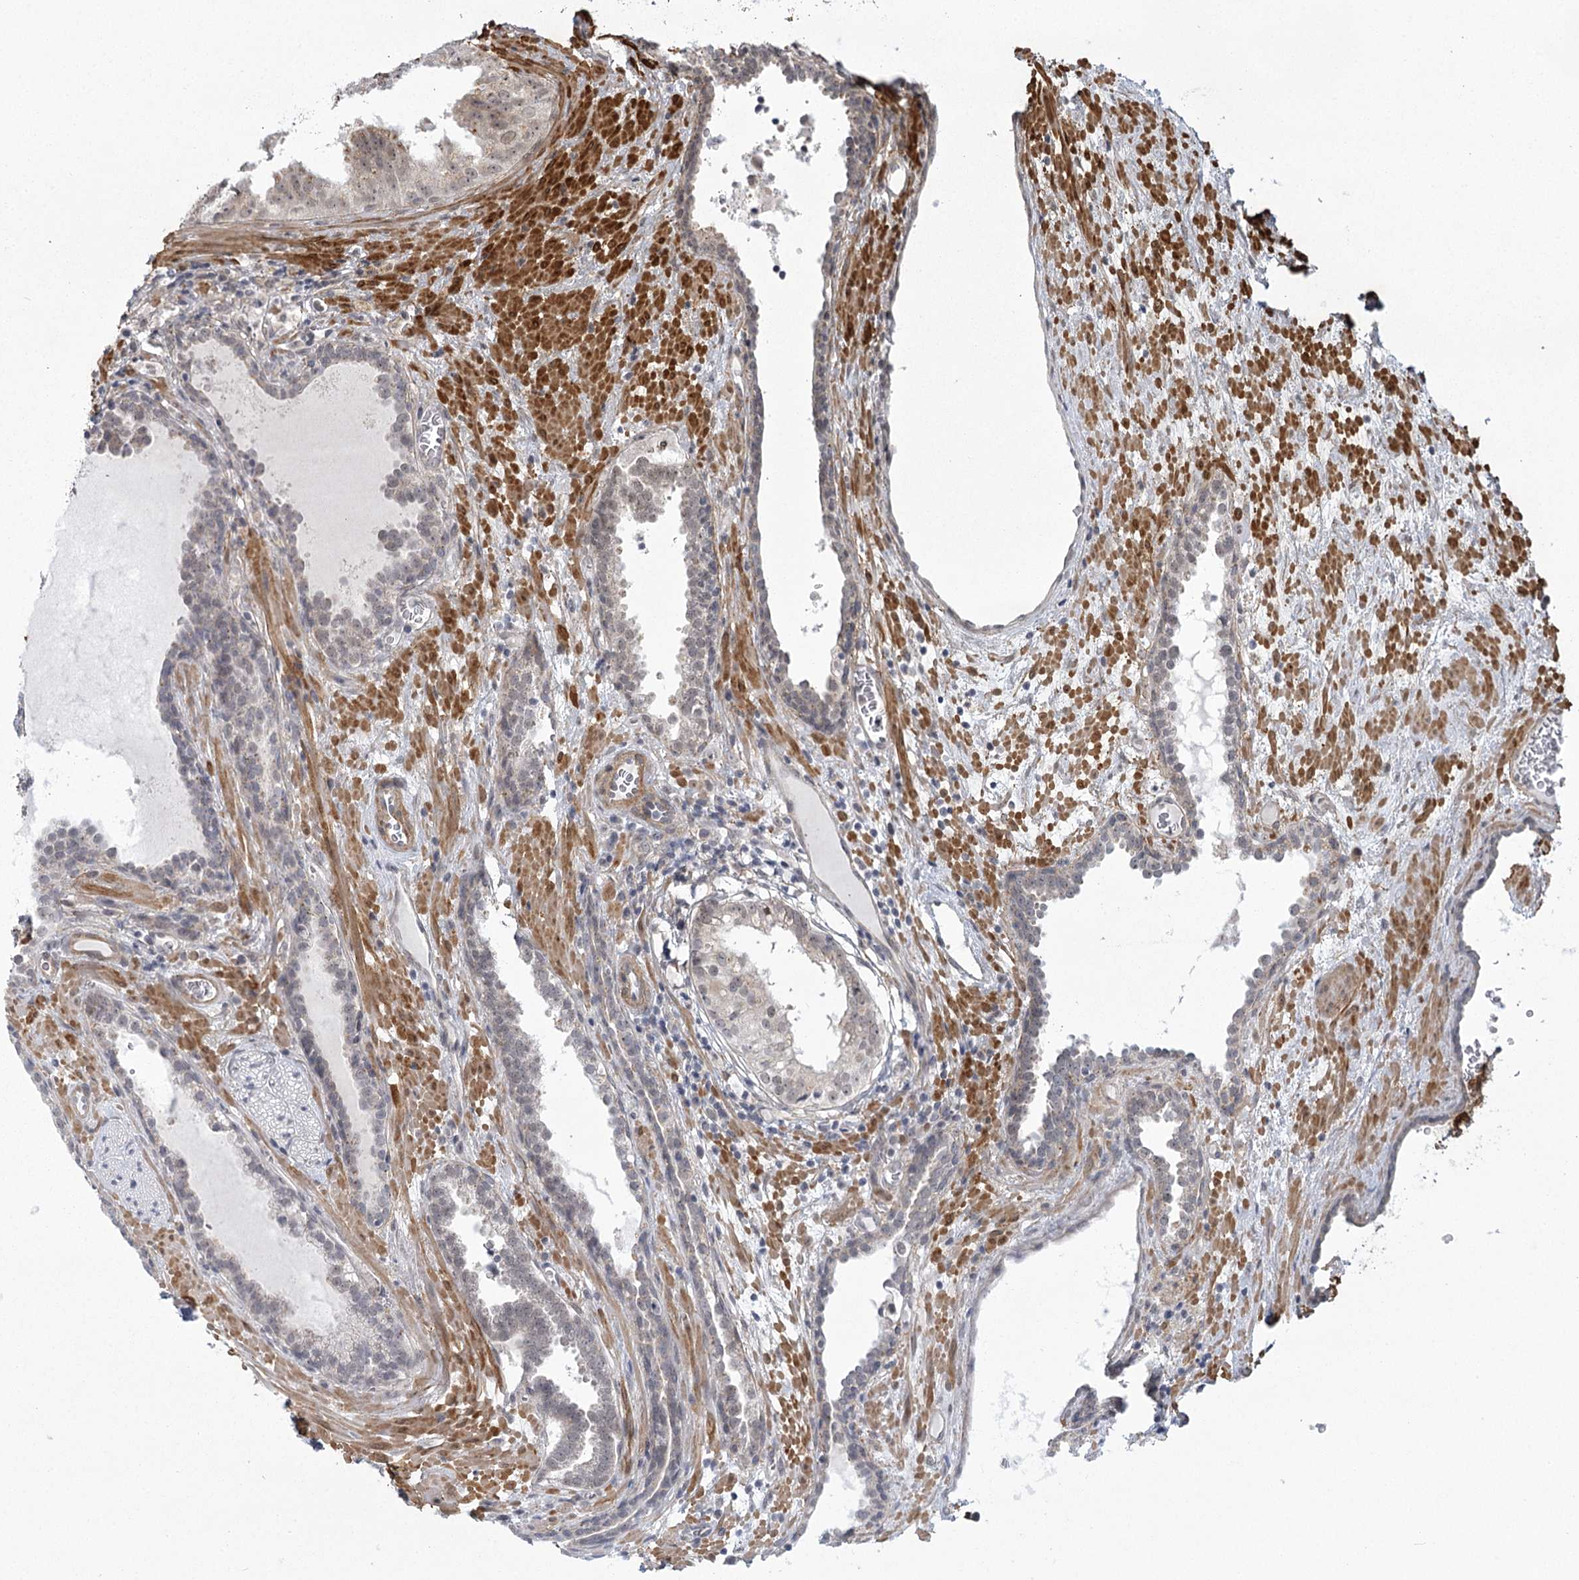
{"staining": {"intensity": "negative", "quantity": "none", "location": "none"}, "tissue": "prostate cancer", "cell_type": "Tumor cells", "image_type": "cancer", "snomed": [{"axis": "morphology", "description": "Adenocarcinoma, High grade"}, {"axis": "topography", "description": "Prostate"}], "caption": "A micrograph of prostate adenocarcinoma (high-grade) stained for a protein exhibits no brown staining in tumor cells. The staining was performed using DAB to visualize the protein expression in brown, while the nuclei were stained in blue with hematoxylin (Magnification: 20x).", "gene": "MED28", "patient": {"sex": "male", "age": 68}}